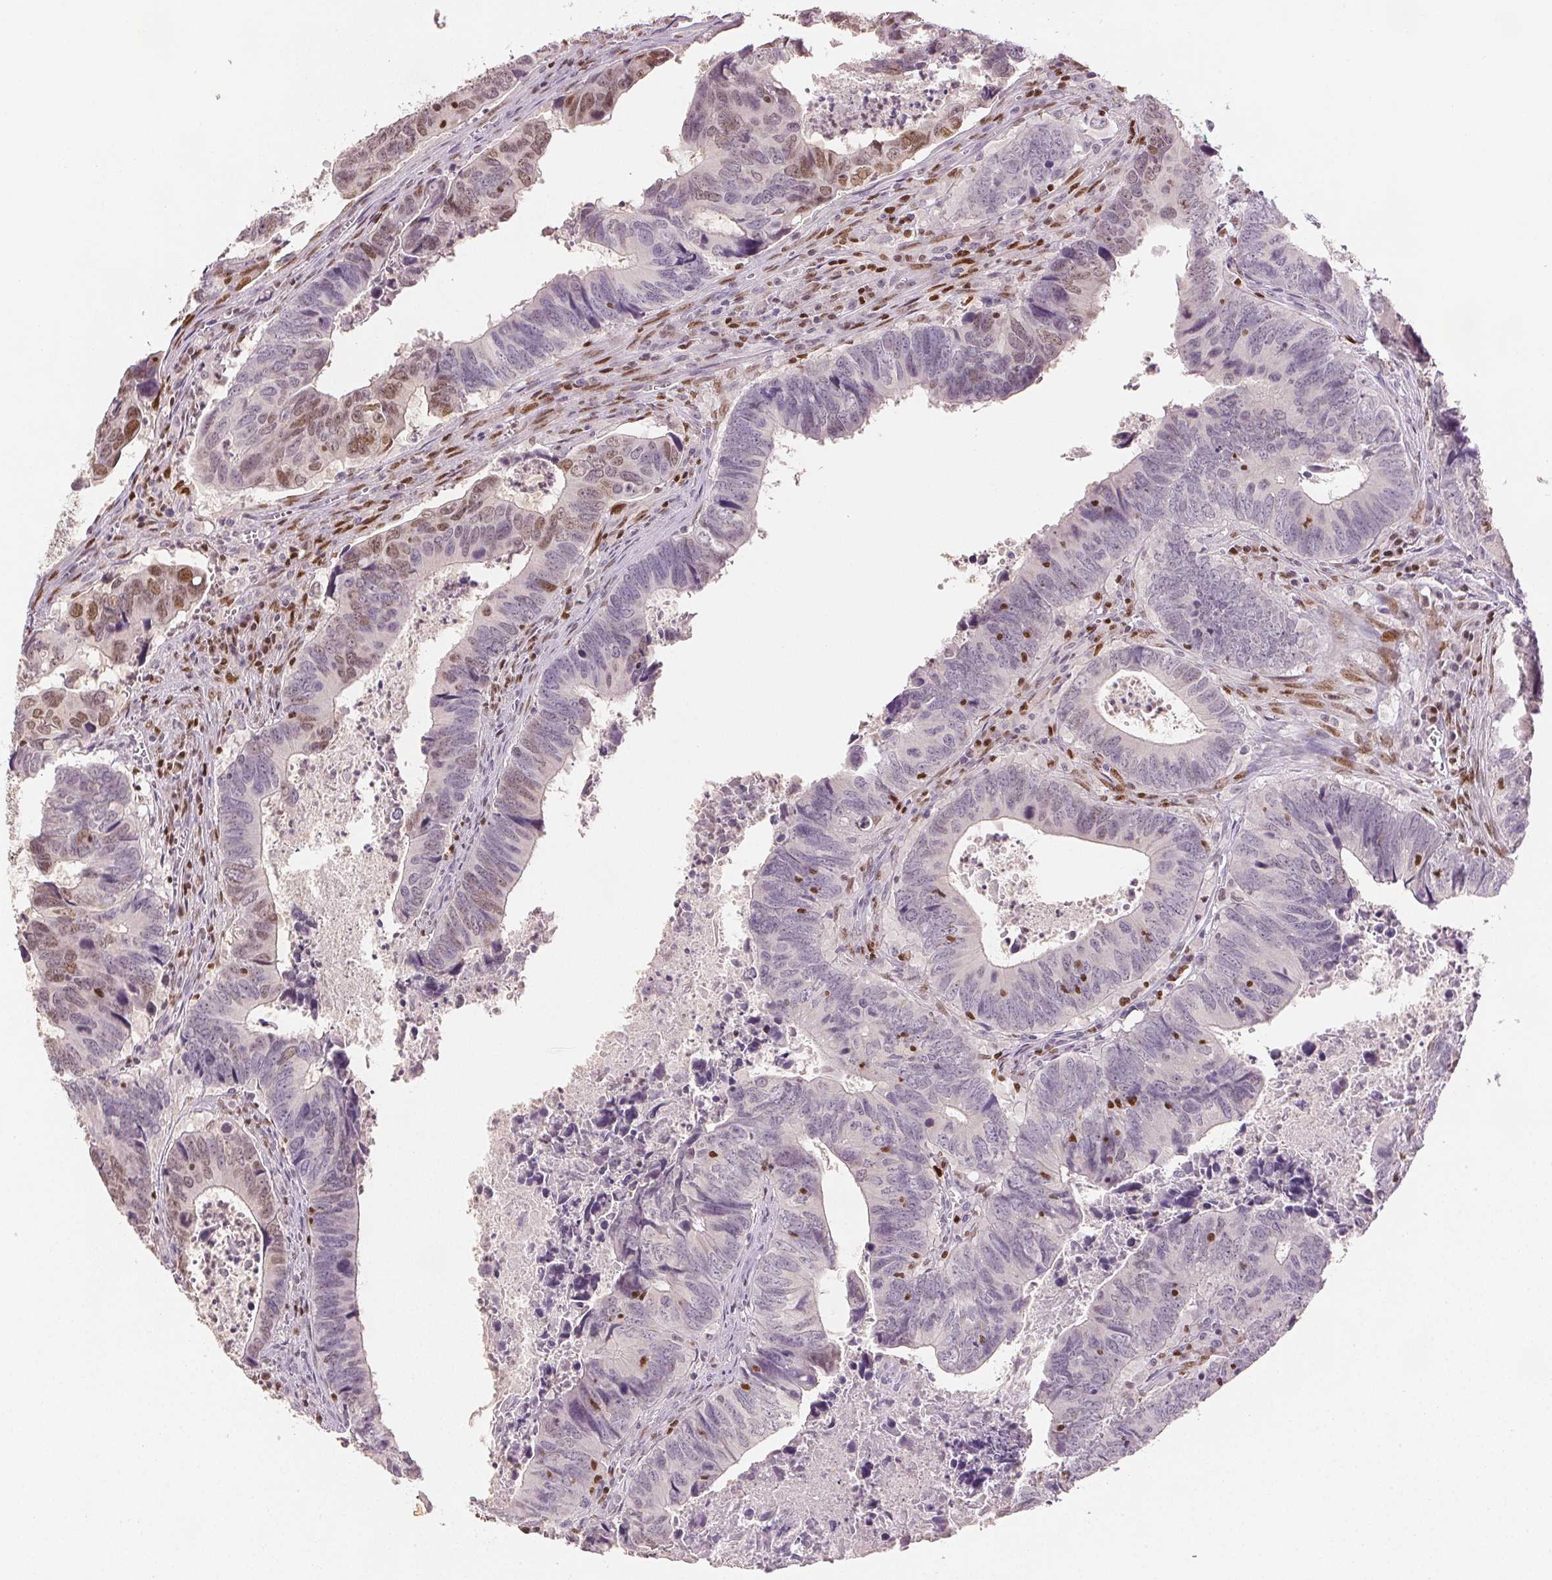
{"staining": {"intensity": "moderate", "quantity": "25%-75%", "location": "nuclear"}, "tissue": "colorectal cancer", "cell_type": "Tumor cells", "image_type": "cancer", "snomed": [{"axis": "morphology", "description": "Adenocarcinoma, NOS"}, {"axis": "topography", "description": "Colon"}], "caption": "Immunohistochemistry (IHC) photomicrograph of human colorectal cancer (adenocarcinoma) stained for a protein (brown), which exhibits medium levels of moderate nuclear expression in about 25%-75% of tumor cells.", "gene": "RUNX2", "patient": {"sex": "female", "age": 82}}